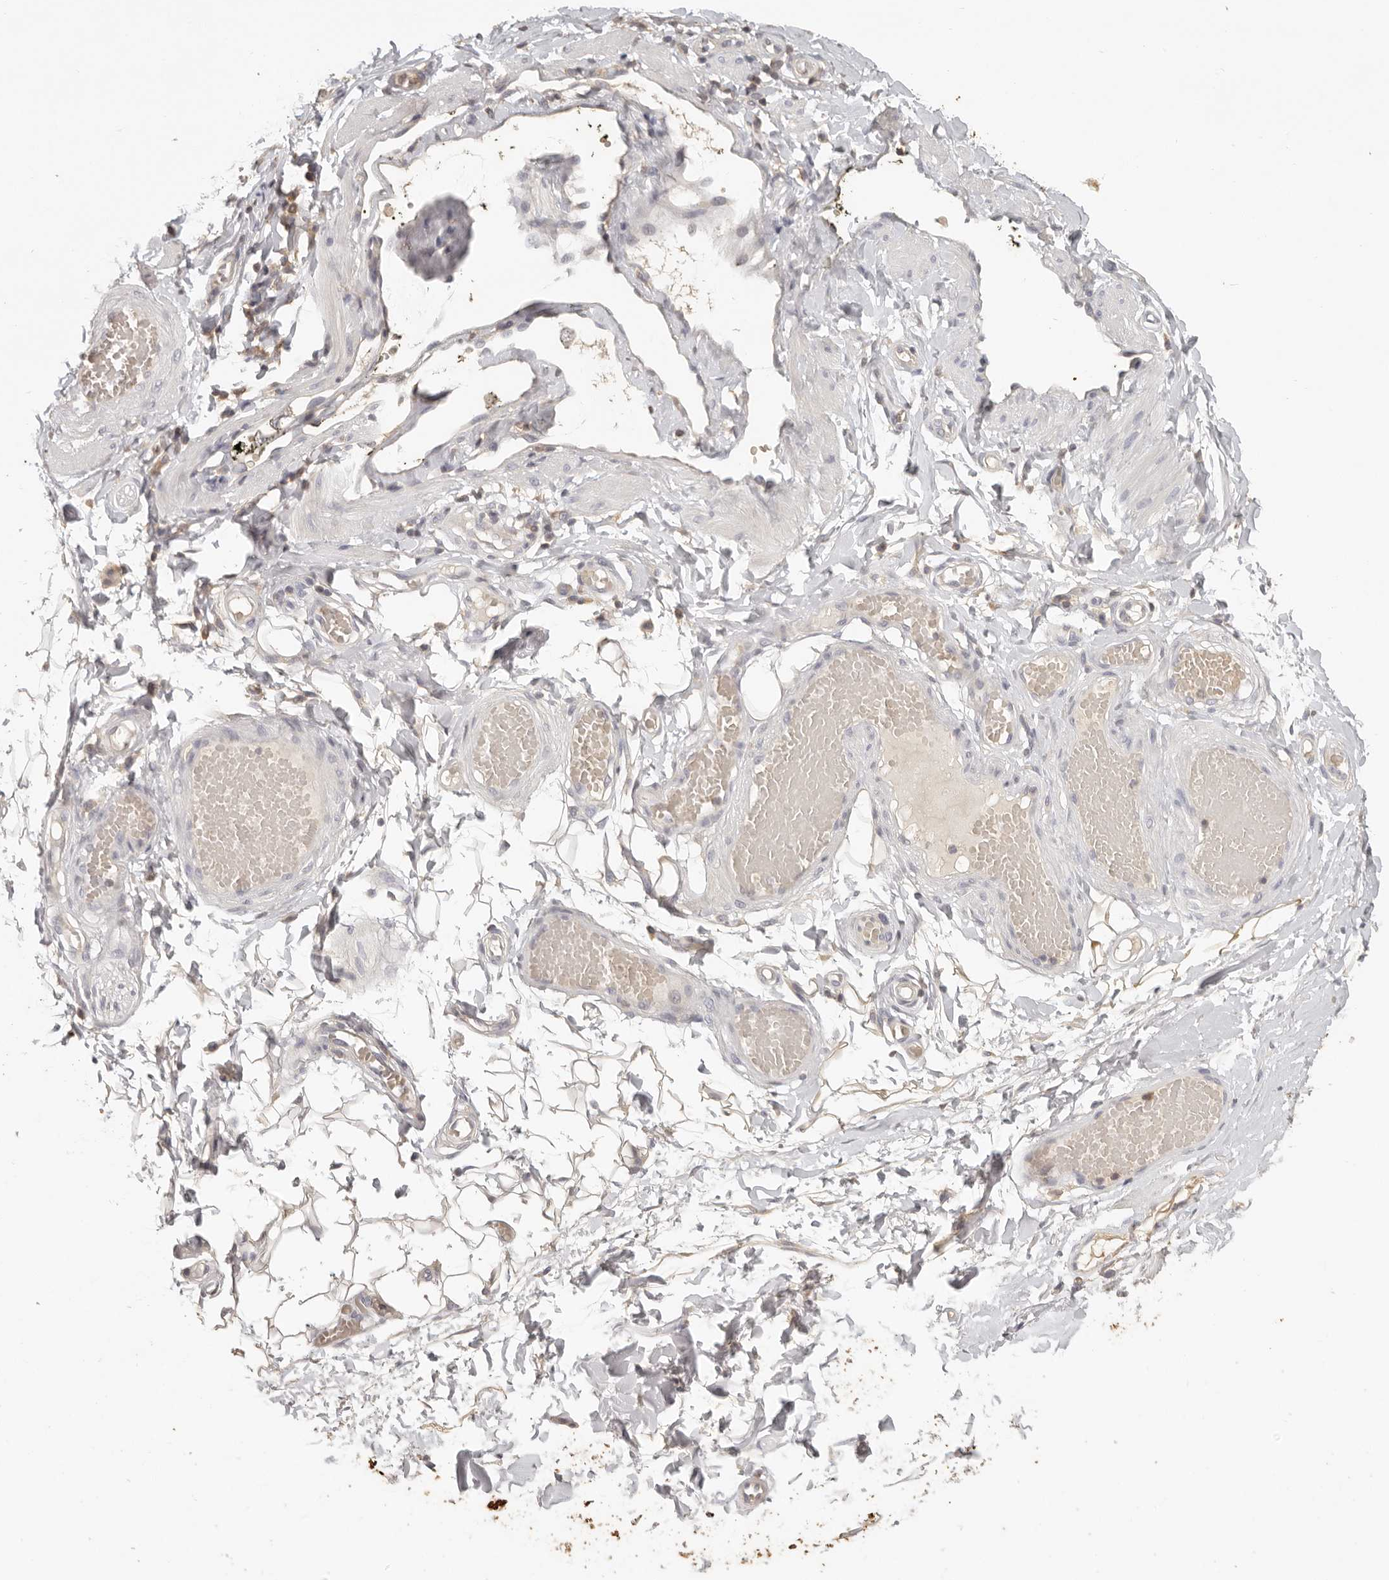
{"staining": {"intensity": "negative", "quantity": "none", "location": "none"}, "tissue": "adipose tissue", "cell_type": "Adipocytes", "image_type": "normal", "snomed": [{"axis": "morphology", "description": "Normal tissue, NOS"}, {"axis": "topography", "description": "Adipose tissue"}, {"axis": "topography", "description": "Vascular tissue"}, {"axis": "topography", "description": "Peripheral nerve tissue"}], "caption": "Immunohistochemistry (IHC) photomicrograph of unremarkable adipose tissue: adipose tissue stained with DAB reveals no significant protein staining in adipocytes. Nuclei are stained in blue.", "gene": "CSK", "patient": {"sex": "male", "age": 25}}